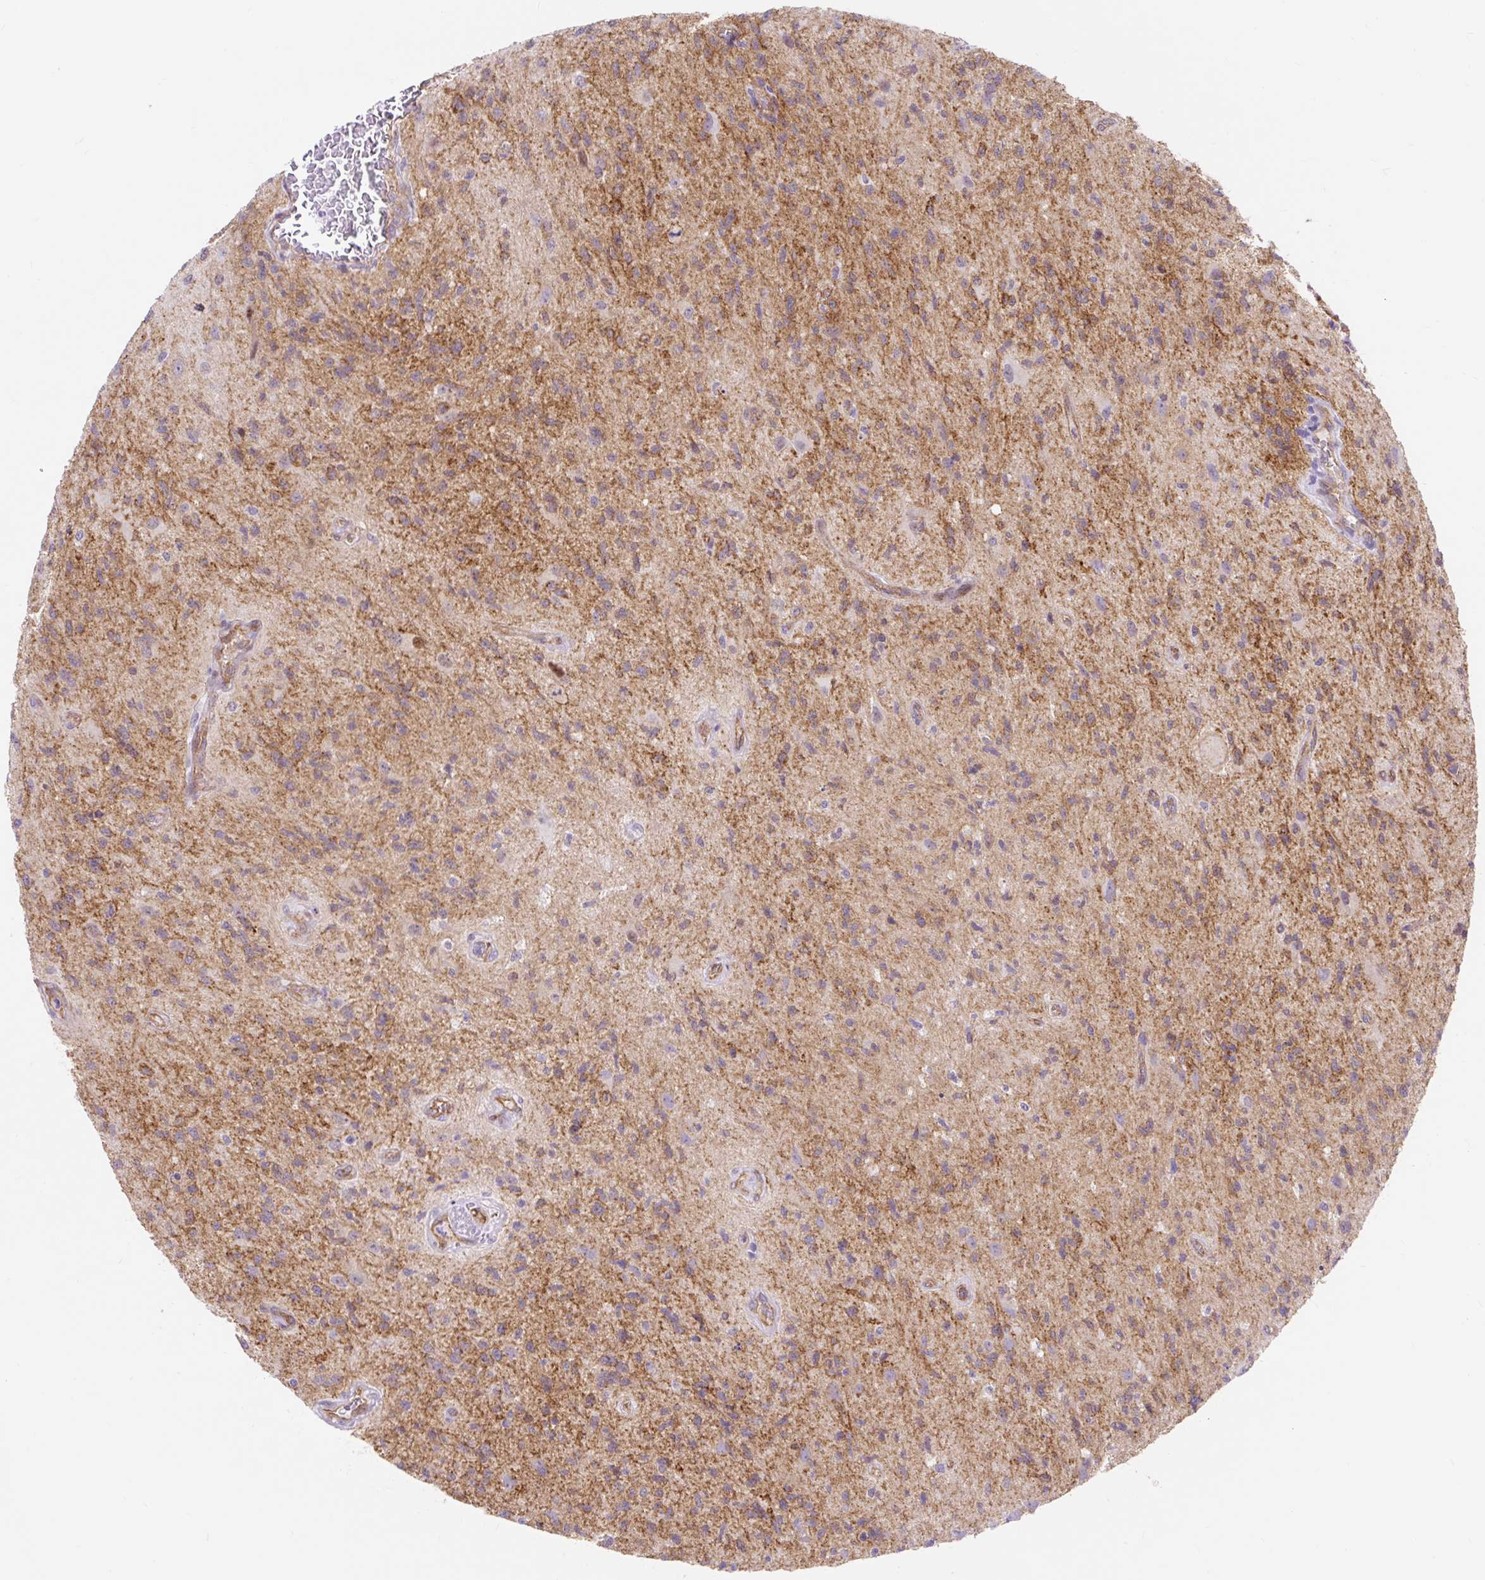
{"staining": {"intensity": "weak", "quantity": "<25%", "location": "cytoplasmic/membranous"}, "tissue": "glioma", "cell_type": "Tumor cells", "image_type": "cancer", "snomed": [{"axis": "morphology", "description": "Glioma, malignant, High grade"}, {"axis": "topography", "description": "Brain"}], "caption": "DAB immunohistochemical staining of human glioma displays no significant expression in tumor cells.", "gene": "HIP1R", "patient": {"sex": "male", "age": 67}}